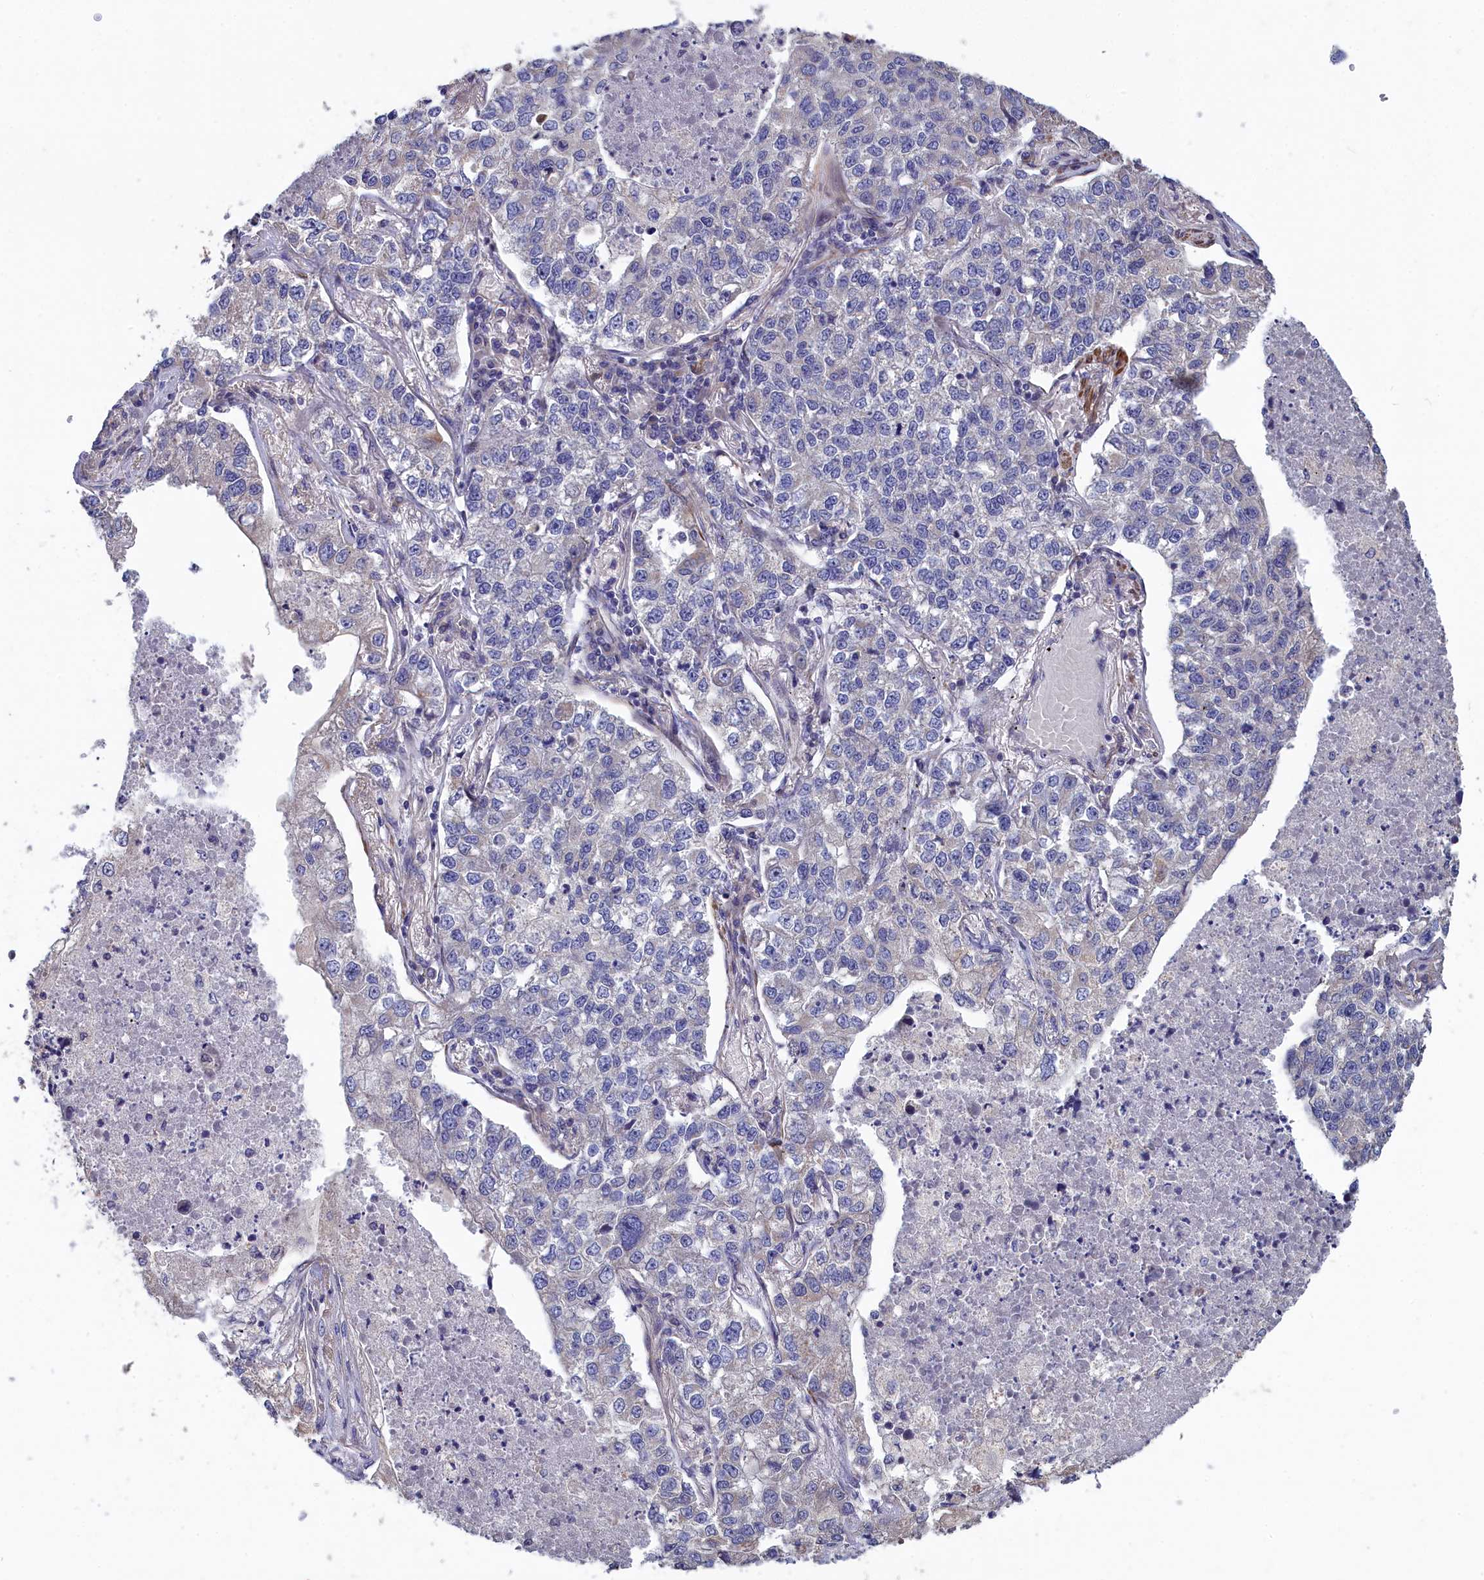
{"staining": {"intensity": "negative", "quantity": "none", "location": "none"}, "tissue": "lung cancer", "cell_type": "Tumor cells", "image_type": "cancer", "snomed": [{"axis": "morphology", "description": "Adenocarcinoma, NOS"}, {"axis": "topography", "description": "Lung"}], "caption": "High power microscopy photomicrograph of an immunohistochemistry (IHC) histopathology image of lung adenocarcinoma, revealing no significant positivity in tumor cells. (DAB (3,3'-diaminobenzidine) immunohistochemistry (IHC) visualized using brightfield microscopy, high magnification).", "gene": "TUBGCP4", "patient": {"sex": "male", "age": 49}}